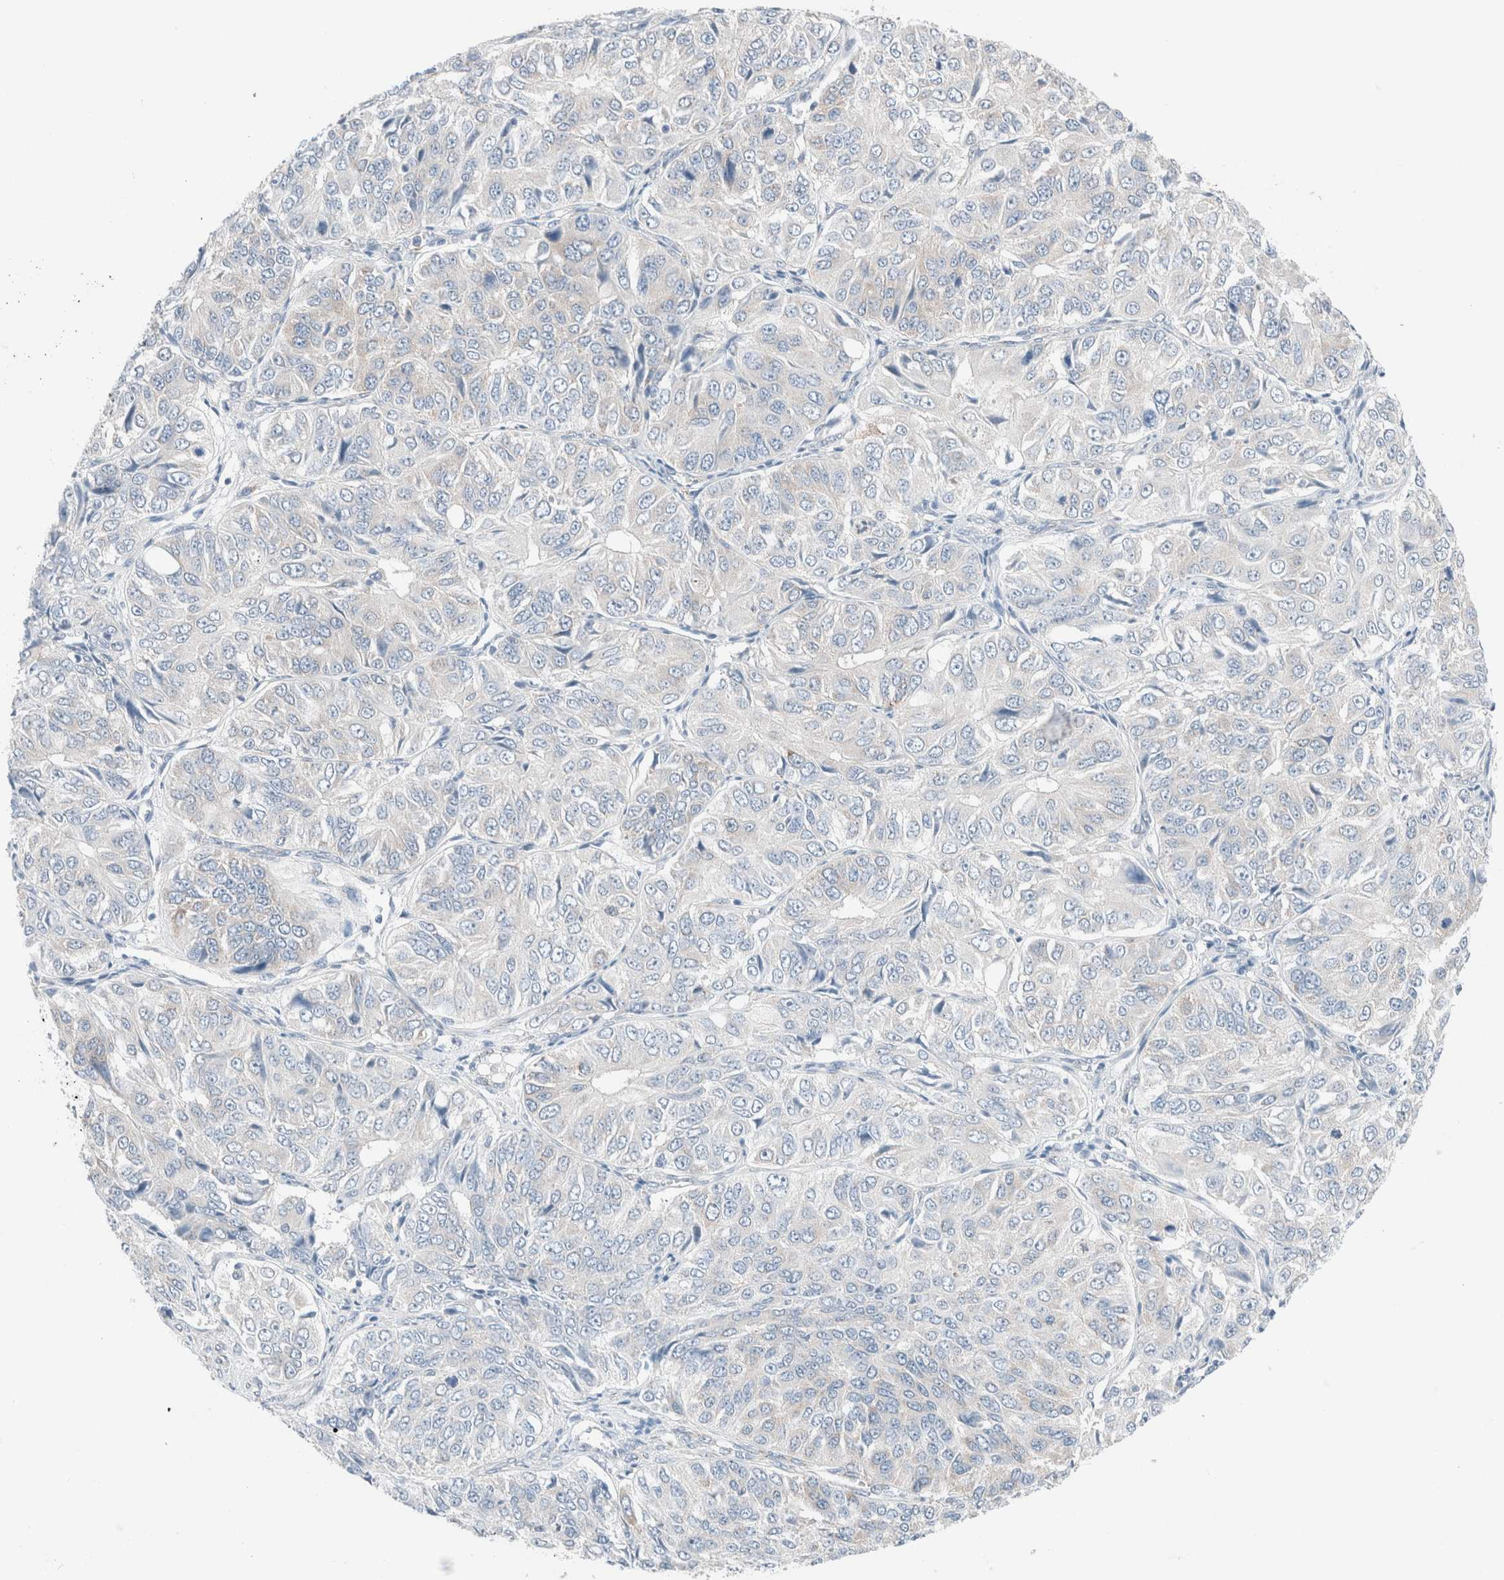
{"staining": {"intensity": "negative", "quantity": "none", "location": "none"}, "tissue": "ovarian cancer", "cell_type": "Tumor cells", "image_type": "cancer", "snomed": [{"axis": "morphology", "description": "Carcinoma, endometroid"}, {"axis": "topography", "description": "Ovary"}], "caption": "A high-resolution photomicrograph shows immunohistochemistry staining of ovarian endometroid carcinoma, which demonstrates no significant staining in tumor cells.", "gene": "CASC3", "patient": {"sex": "female", "age": 51}}